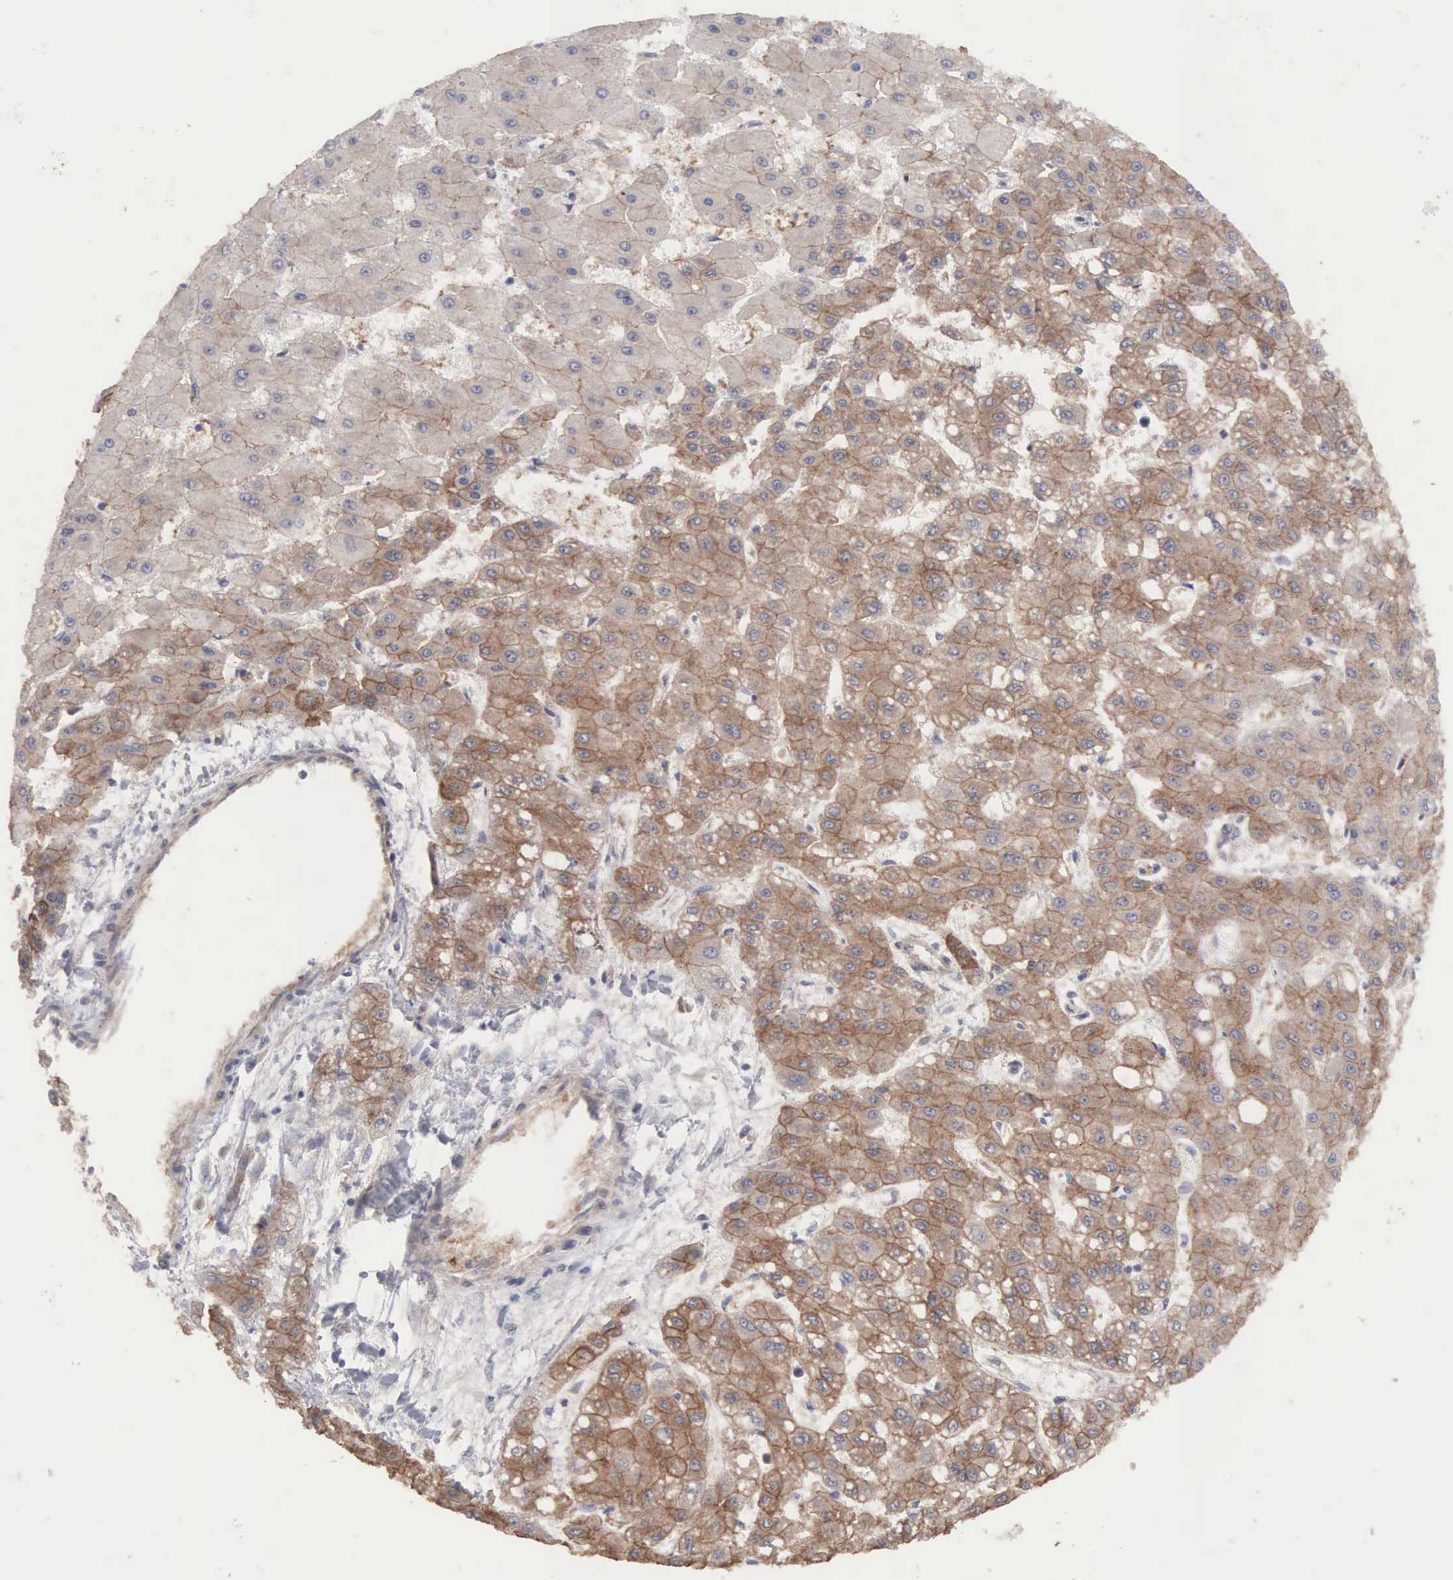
{"staining": {"intensity": "moderate", "quantity": ">75%", "location": "cytoplasmic/membranous"}, "tissue": "liver cancer", "cell_type": "Tumor cells", "image_type": "cancer", "snomed": [{"axis": "morphology", "description": "Carcinoma, Hepatocellular, NOS"}, {"axis": "topography", "description": "Liver"}], "caption": "Hepatocellular carcinoma (liver) tissue reveals moderate cytoplasmic/membranous expression in about >75% of tumor cells", "gene": "INF2", "patient": {"sex": "female", "age": 52}}